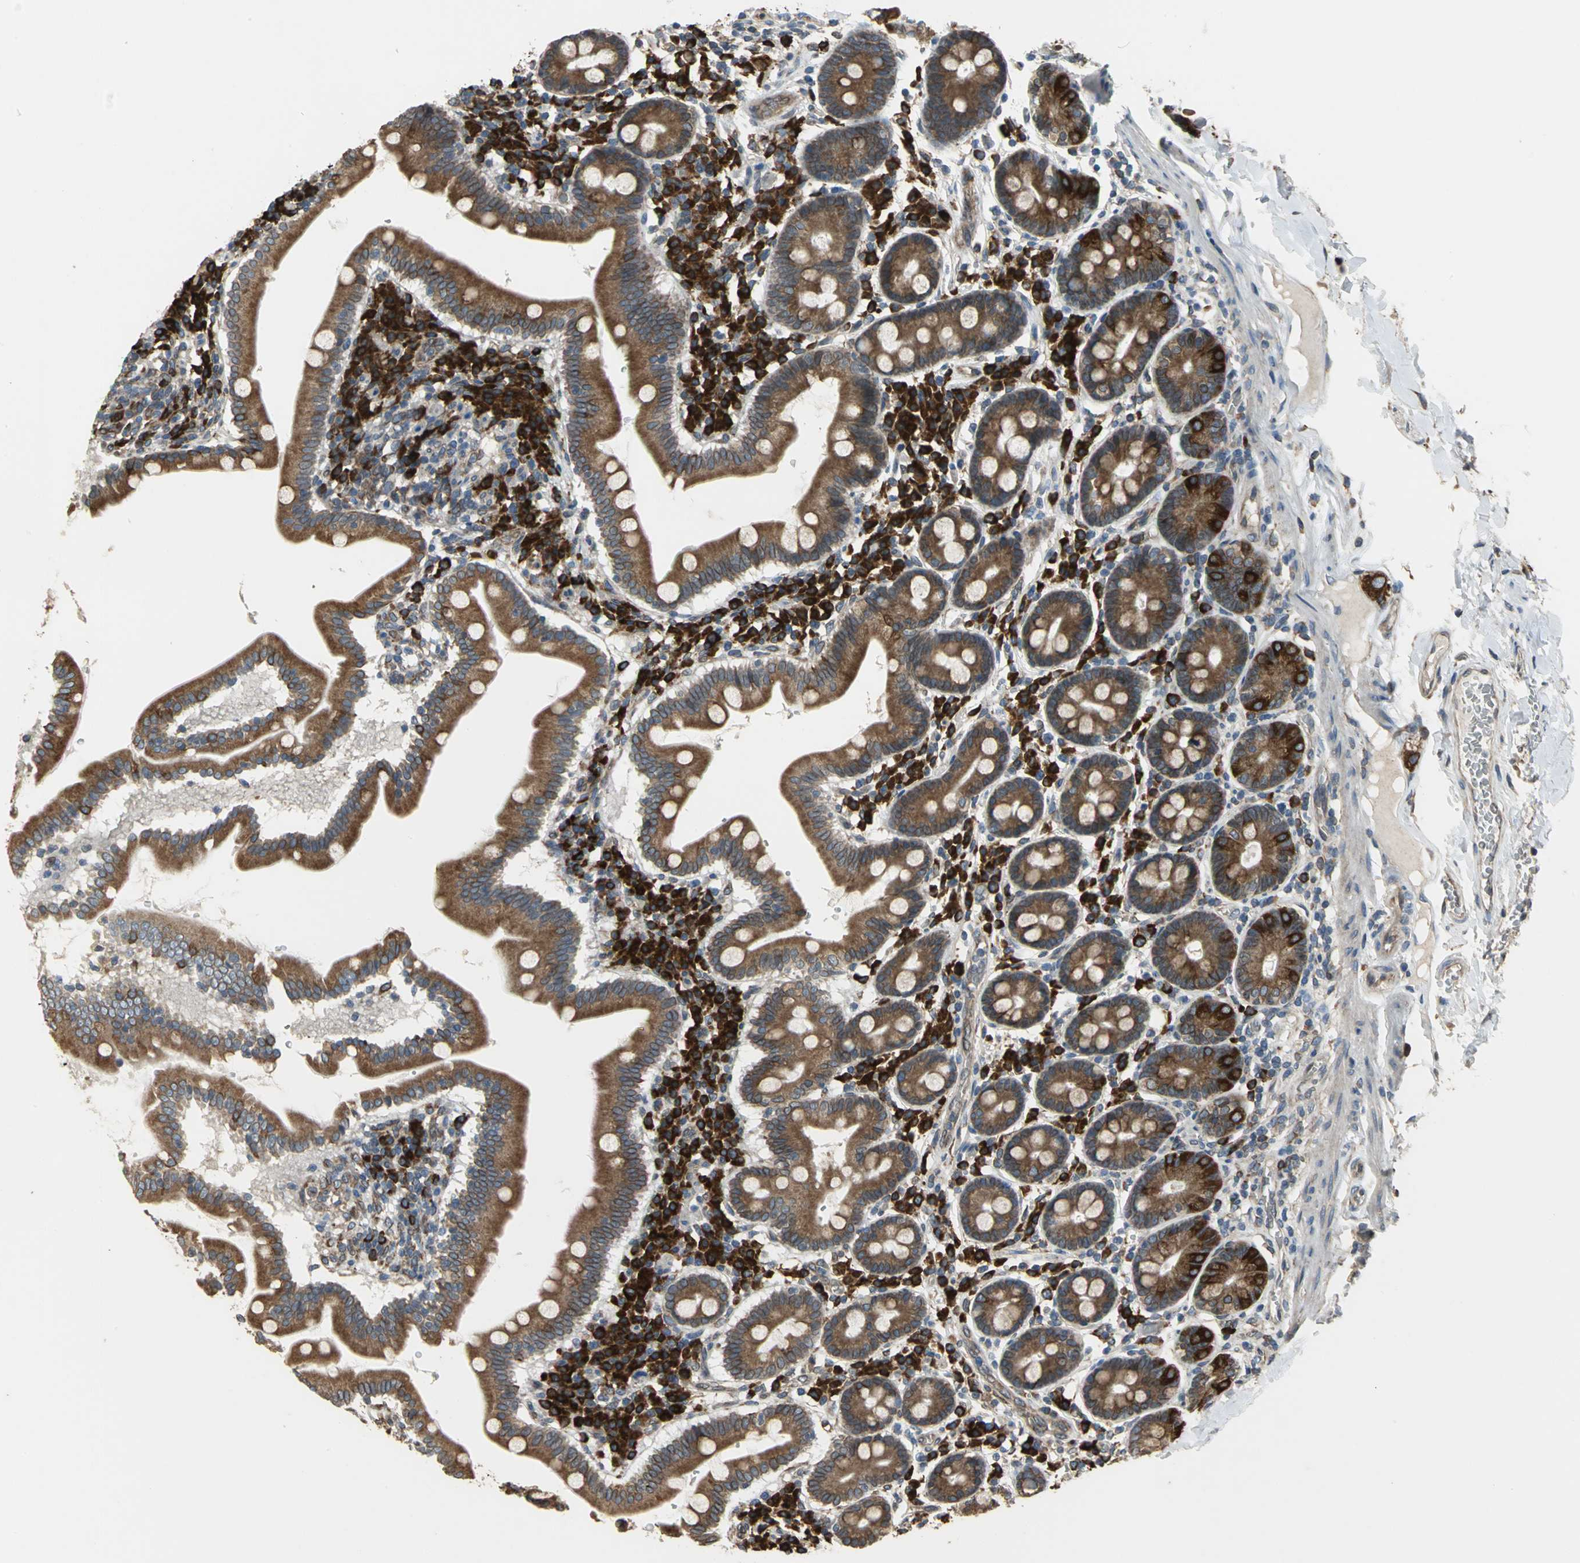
{"staining": {"intensity": "strong", "quantity": ">75%", "location": "cytoplasmic/membranous"}, "tissue": "duodenum", "cell_type": "Glandular cells", "image_type": "normal", "snomed": [{"axis": "morphology", "description": "Normal tissue, NOS"}, {"axis": "topography", "description": "Duodenum"}], "caption": "Normal duodenum exhibits strong cytoplasmic/membranous staining in about >75% of glandular cells, visualized by immunohistochemistry. Ihc stains the protein of interest in brown and the nuclei are stained blue.", "gene": "SYVN1", "patient": {"sex": "male", "age": 50}}